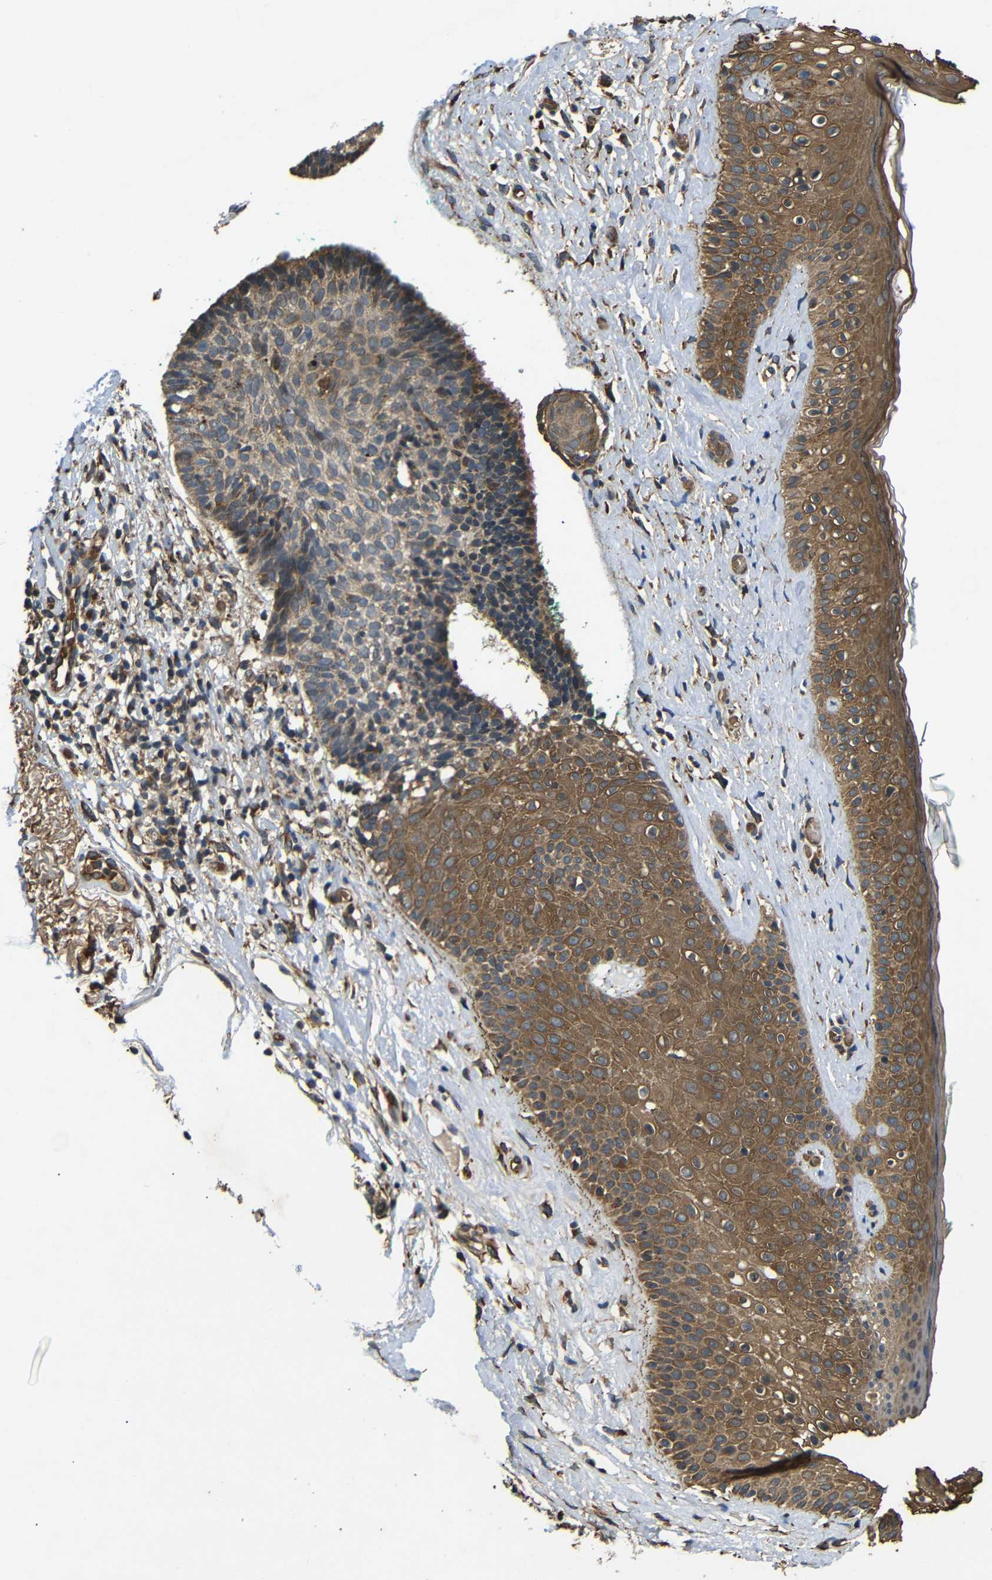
{"staining": {"intensity": "moderate", "quantity": "25%-75%", "location": "cytoplasmic/membranous"}, "tissue": "skin cancer", "cell_type": "Tumor cells", "image_type": "cancer", "snomed": [{"axis": "morphology", "description": "Basal cell carcinoma"}, {"axis": "topography", "description": "Skin"}], "caption": "A brown stain highlights moderate cytoplasmic/membranous positivity of a protein in skin basal cell carcinoma tumor cells.", "gene": "TRPC1", "patient": {"sex": "female", "age": 84}}